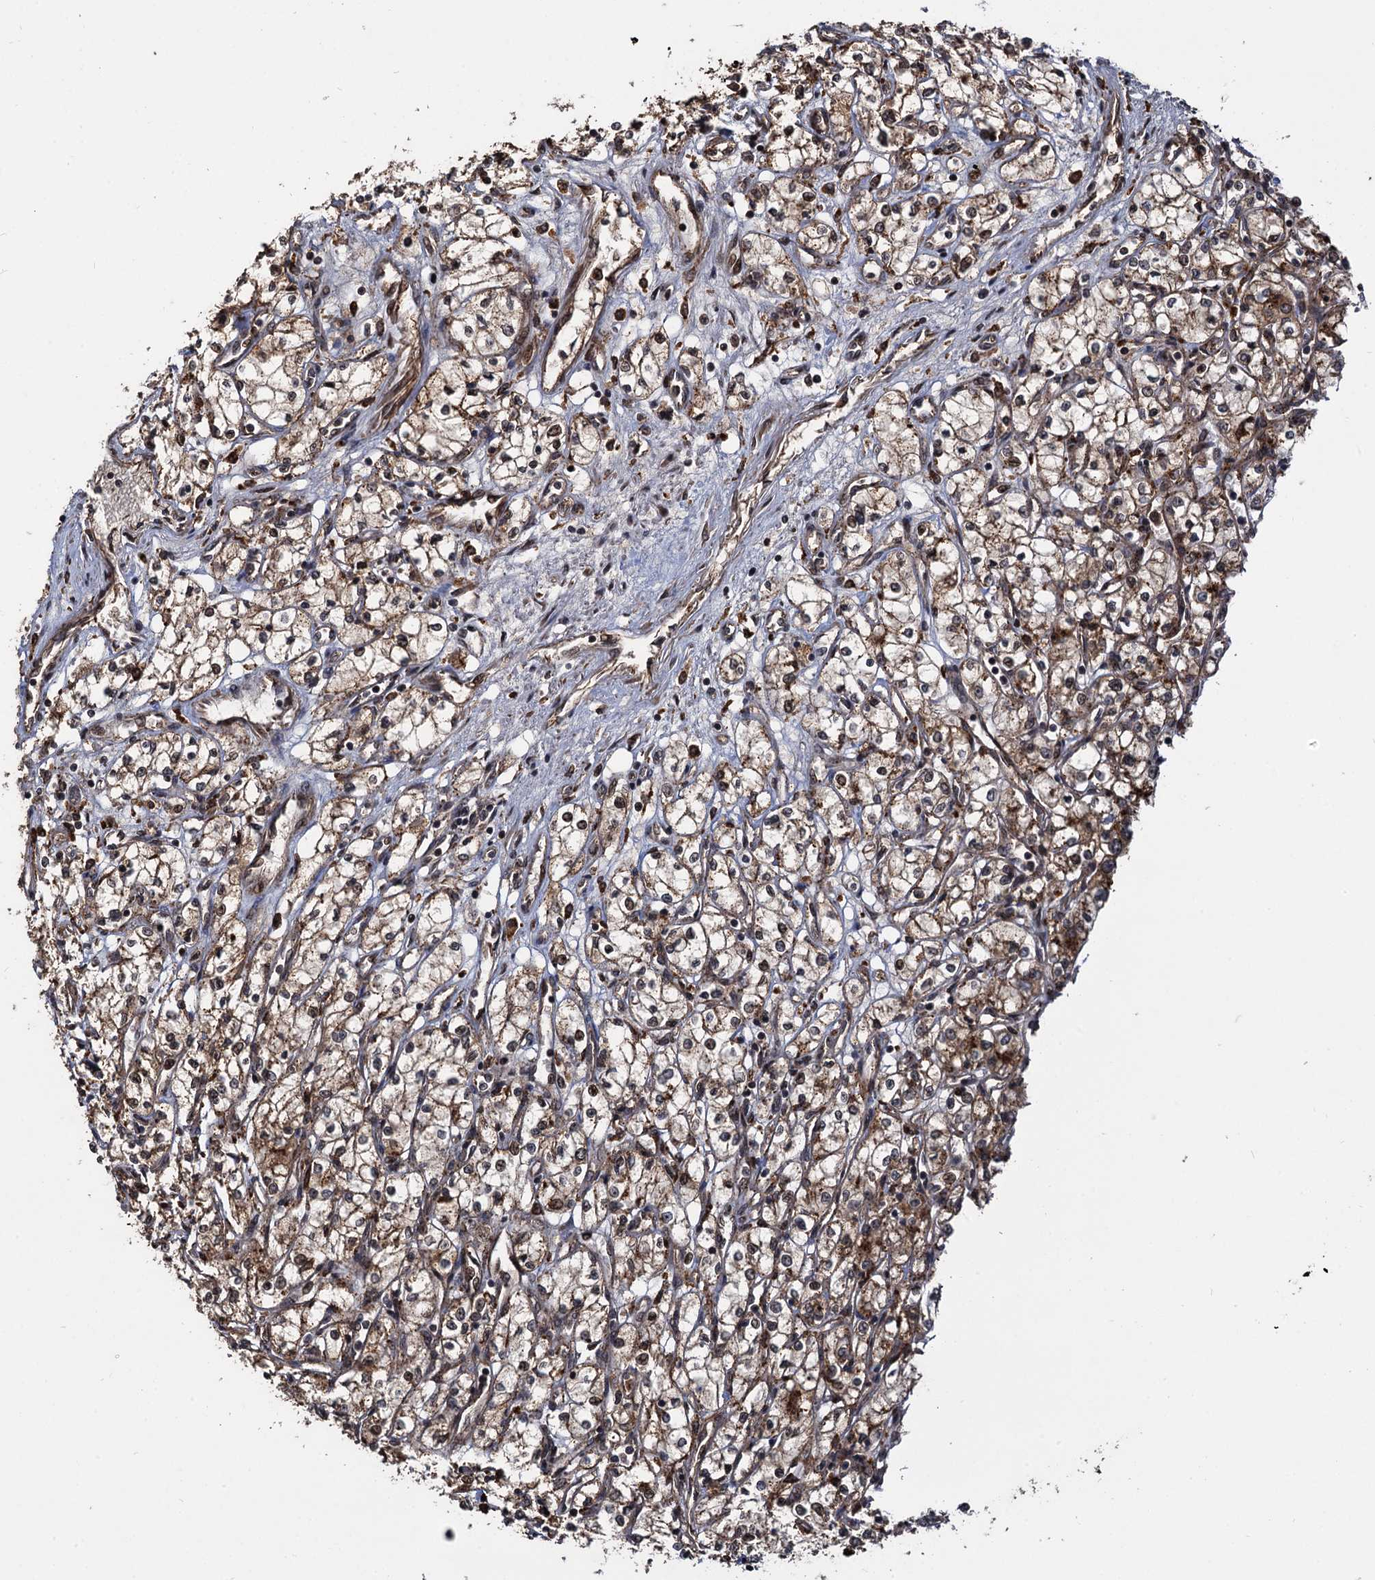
{"staining": {"intensity": "moderate", "quantity": ">75%", "location": "cytoplasmic/membranous"}, "tissue": "renal cancer", "cell_type": "Tumor cells", "image_type": "cancer", "snomed": [{"axis": "morphology", "description": "Adenocarcinoma, NOS"}, {"axis": "topography", "description": "Kidney"}], "caption": "About >75% of tumor cells in adenocarcinoma (renal) exhibit moderate cytoplasmic/membranous protein staining as visualized by brown immunohistochemical staining.", "gene": "CEP192", "patient": {"sex": "male", "age": 59}}